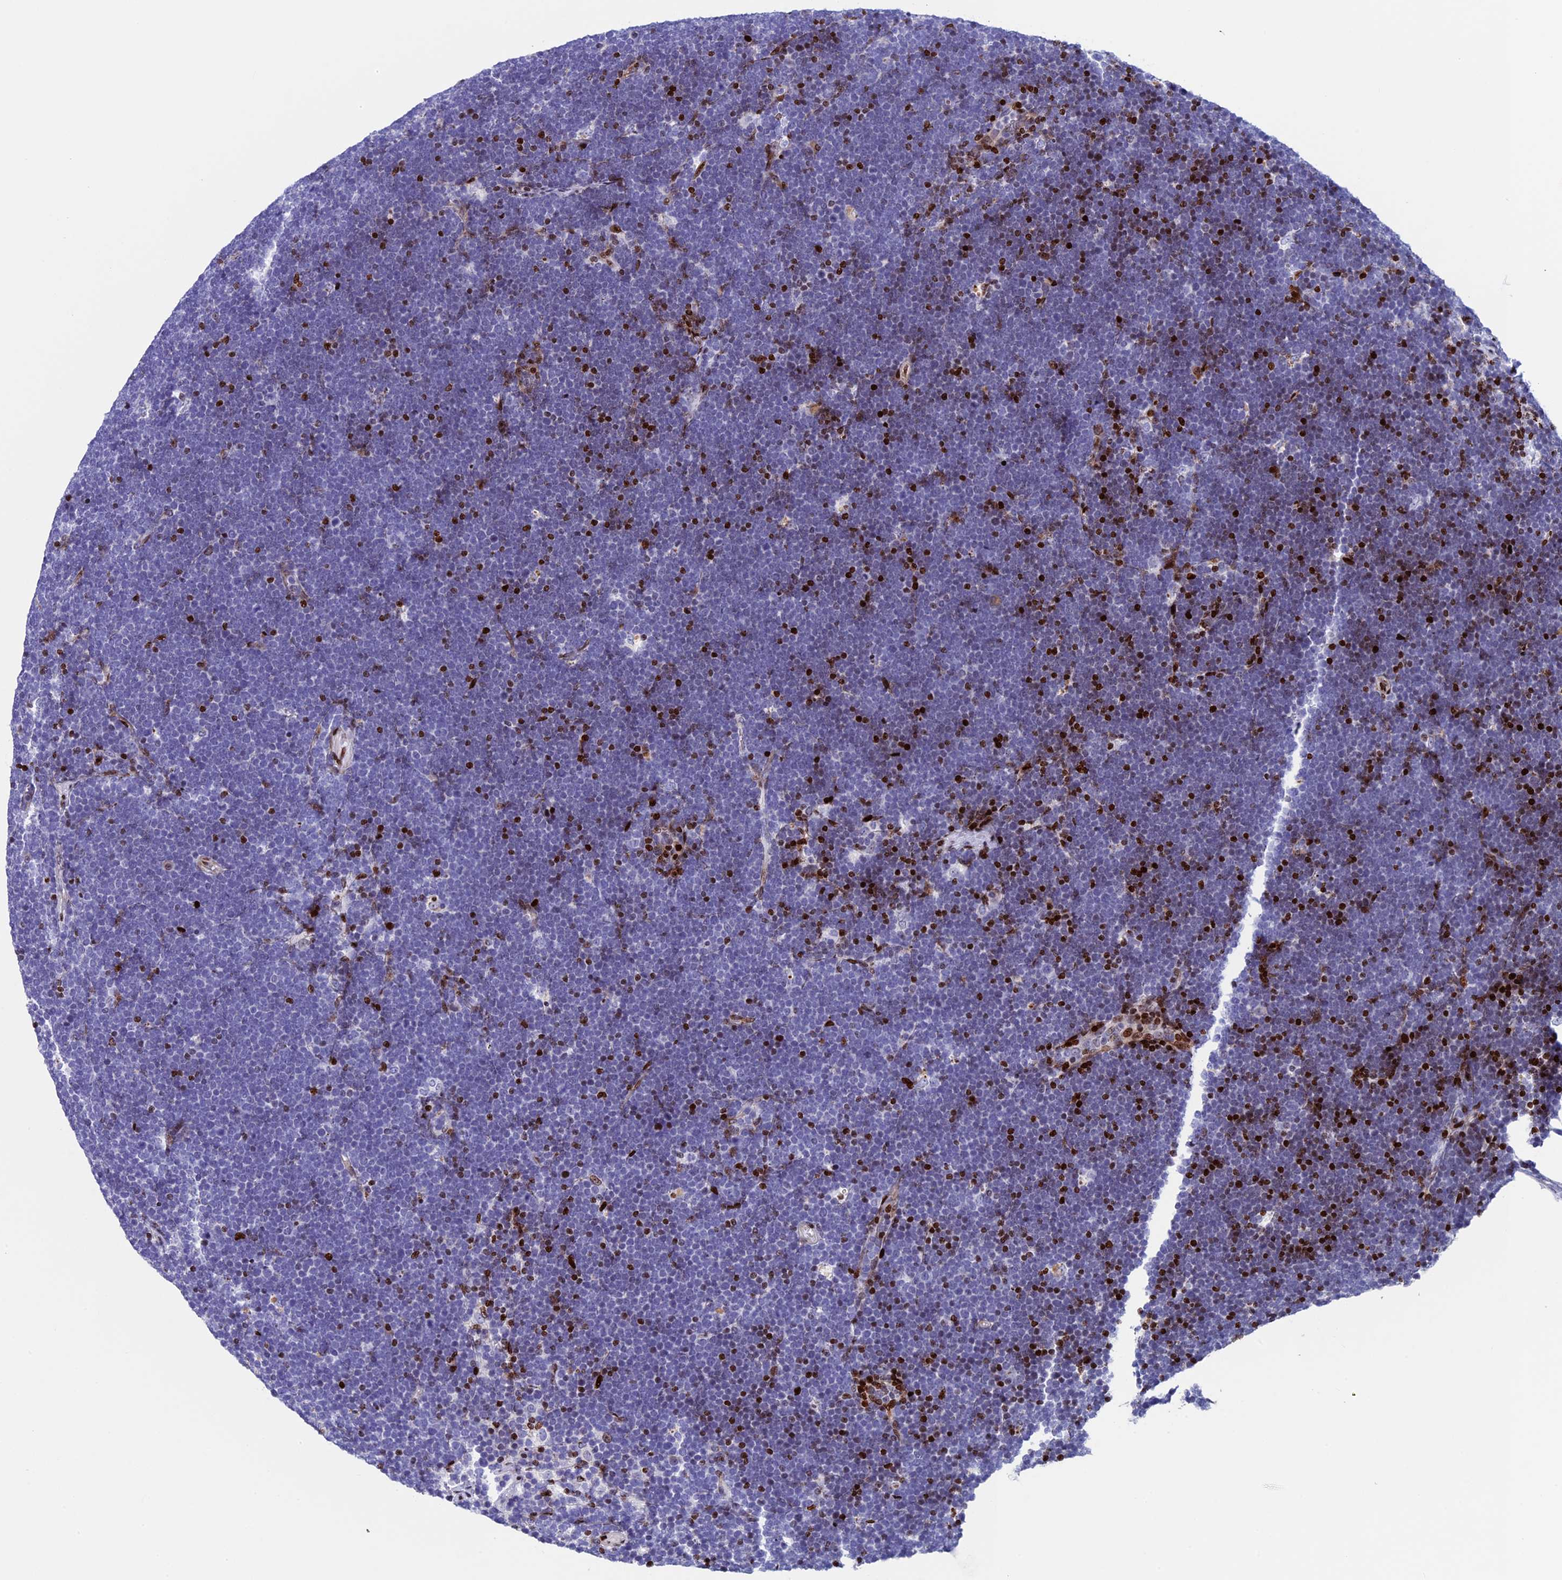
{"staining": {"intensity": "strong", "quantity": "<25%", "location": "nuclear"}, "tissue": "lymphoma", "cell_type": "Tumor cells", "image_type": "cancer", "snomed": [{"axis": "morphology", "description": "Malignant lymphoma, non-Hodgkin's type, High grade"}, {"axis": "topography", "description": "Lymph node"}], "caption": "Immunohistochemistry (DAB (3,3'-diaminobenzidine)) staining of lymphoma reveals strong nuclear protein expression in approximately <25% of tumor cells.", "gene": "BTBD3", "patient": {"sex": "male", "age": 13}}